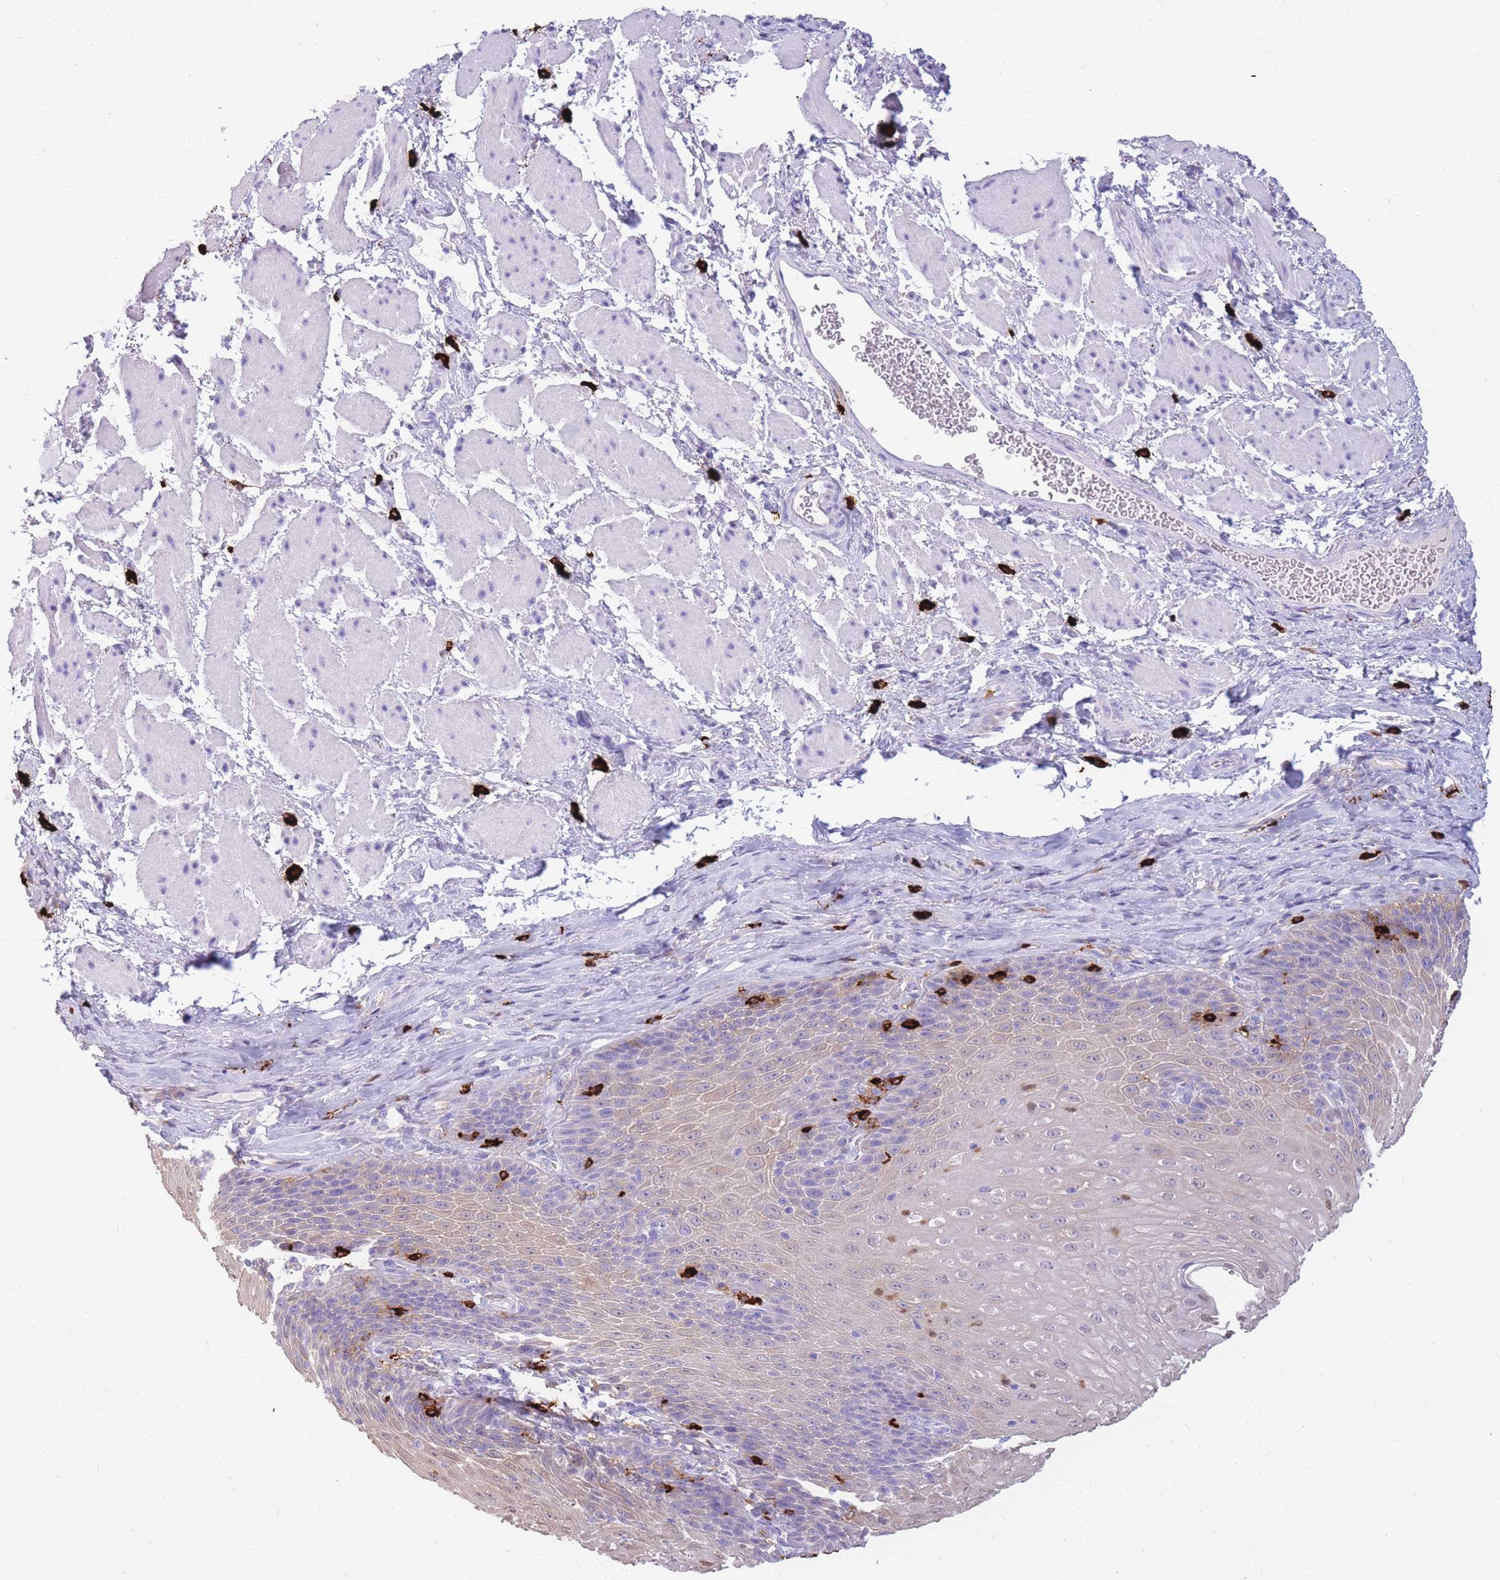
{"staining": {"intensity": "weak", "quantity": "25%-75%", "location": "cytoplasmic/membranous"}, "tissue": "esophagus", "cell_type": "Squamous epithelial cells", "image_type": "normal", "snomed": [{"axis": "morphology", "description": "Normal tissue, NOS"}, {"axis": "topography", "description": "Esophagus"}], "caption": "A high-resolution histopathology image shows immunohistochemistry staining of benign esophagus, which reveals weak cytoplasmic/membranous staining in approximately 25%-75% of squamous epithelial cells.", "gene": "TPSAB1", "patient": {"sex": "female", "age": 61}}